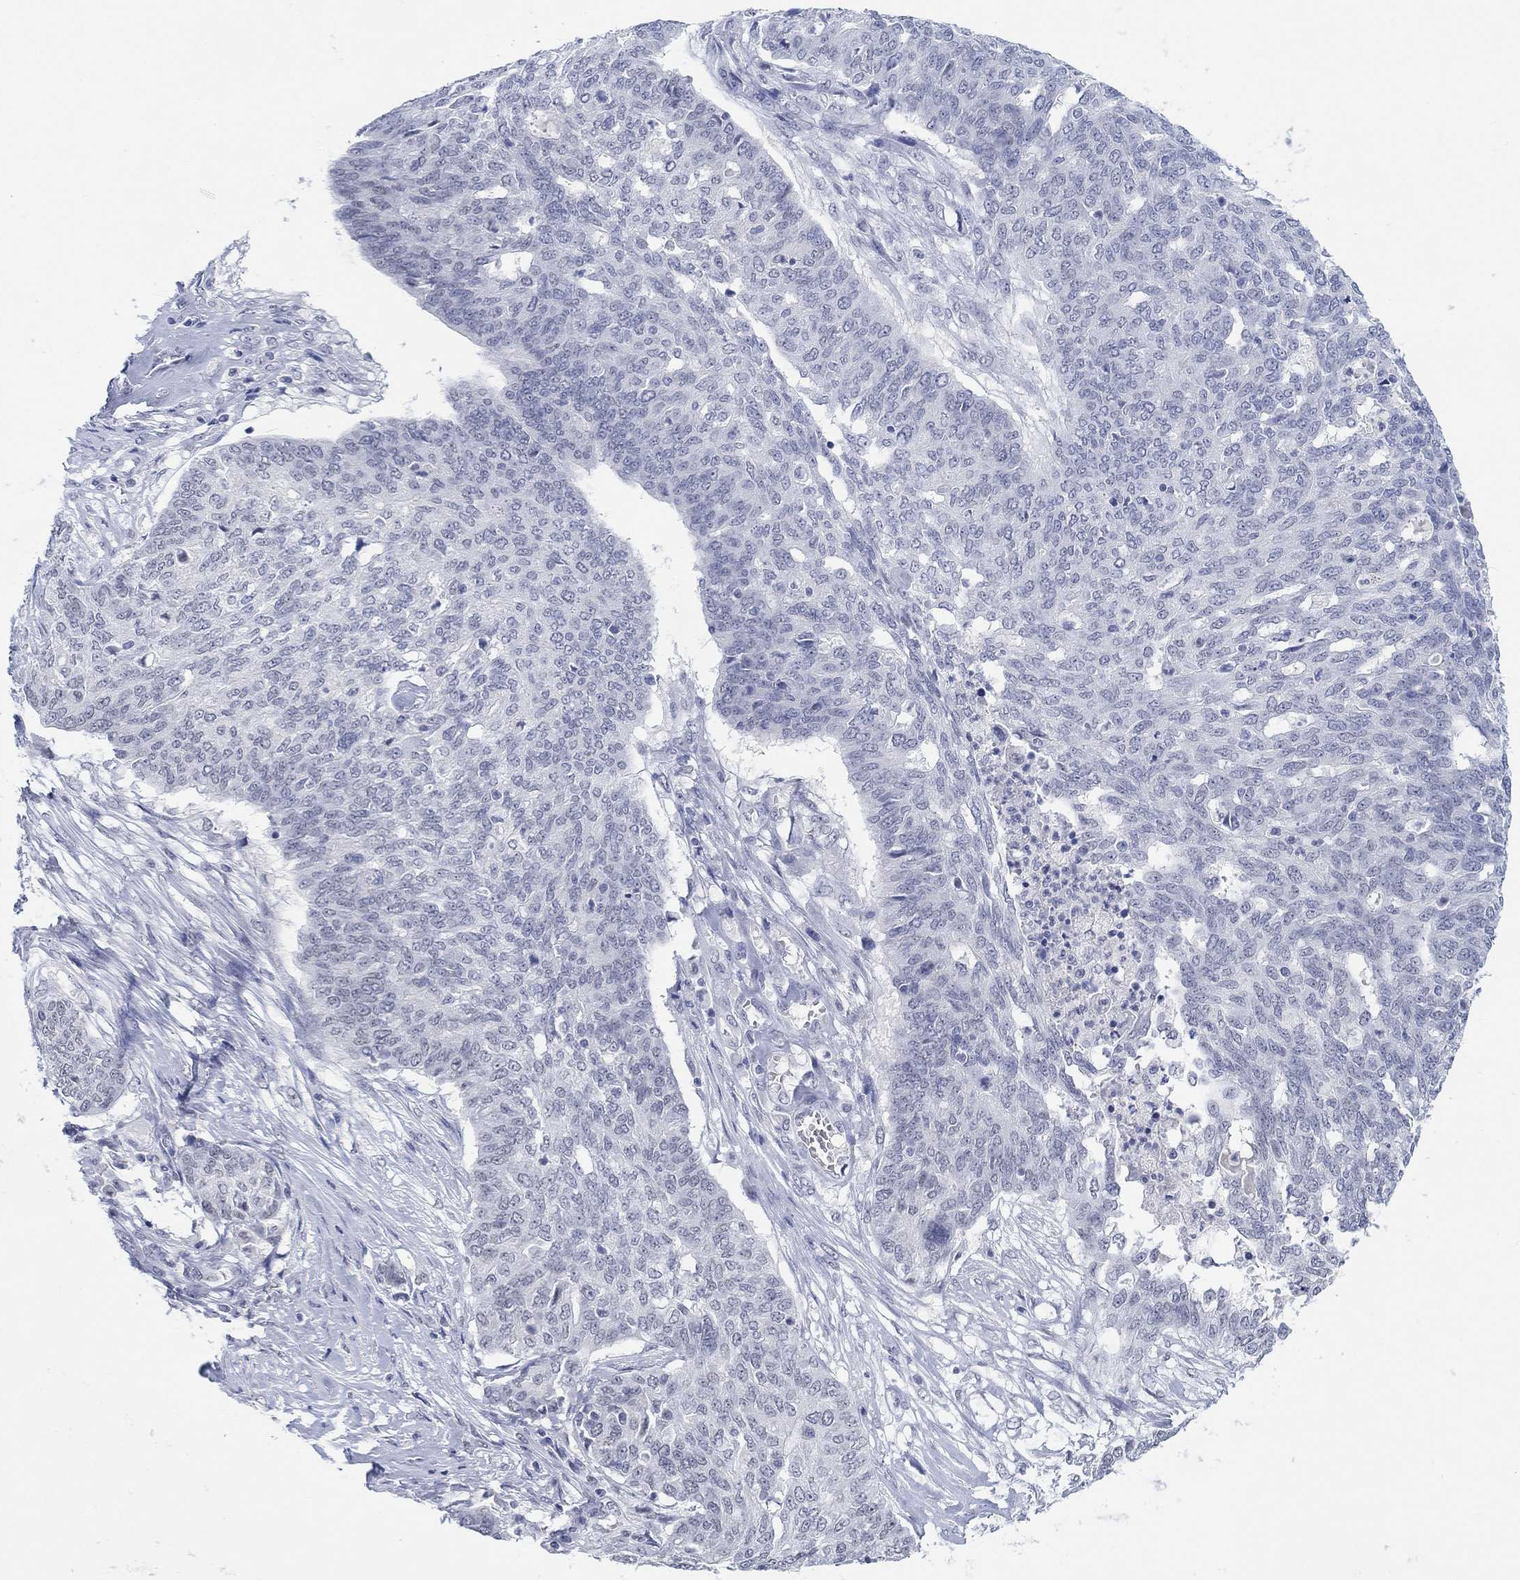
{"staining": {"intensity": "negative", "quantity": "none", "location": "none"}, "tissue": "ovarian cancer", "cell_type": "Tumor cells", "image_type": "cancer", "snomed": [{"axis": "morphology", "description": "Cystadenocarcinoma, serous, NOS"}, {"axis": "topography", "description": "Ovary"}], "caption": "Tumor cells are negative for protein expression in human ovarian cancer.", "gene": "ANKS1B", "patient": {"sex": "female", "age": 67}}